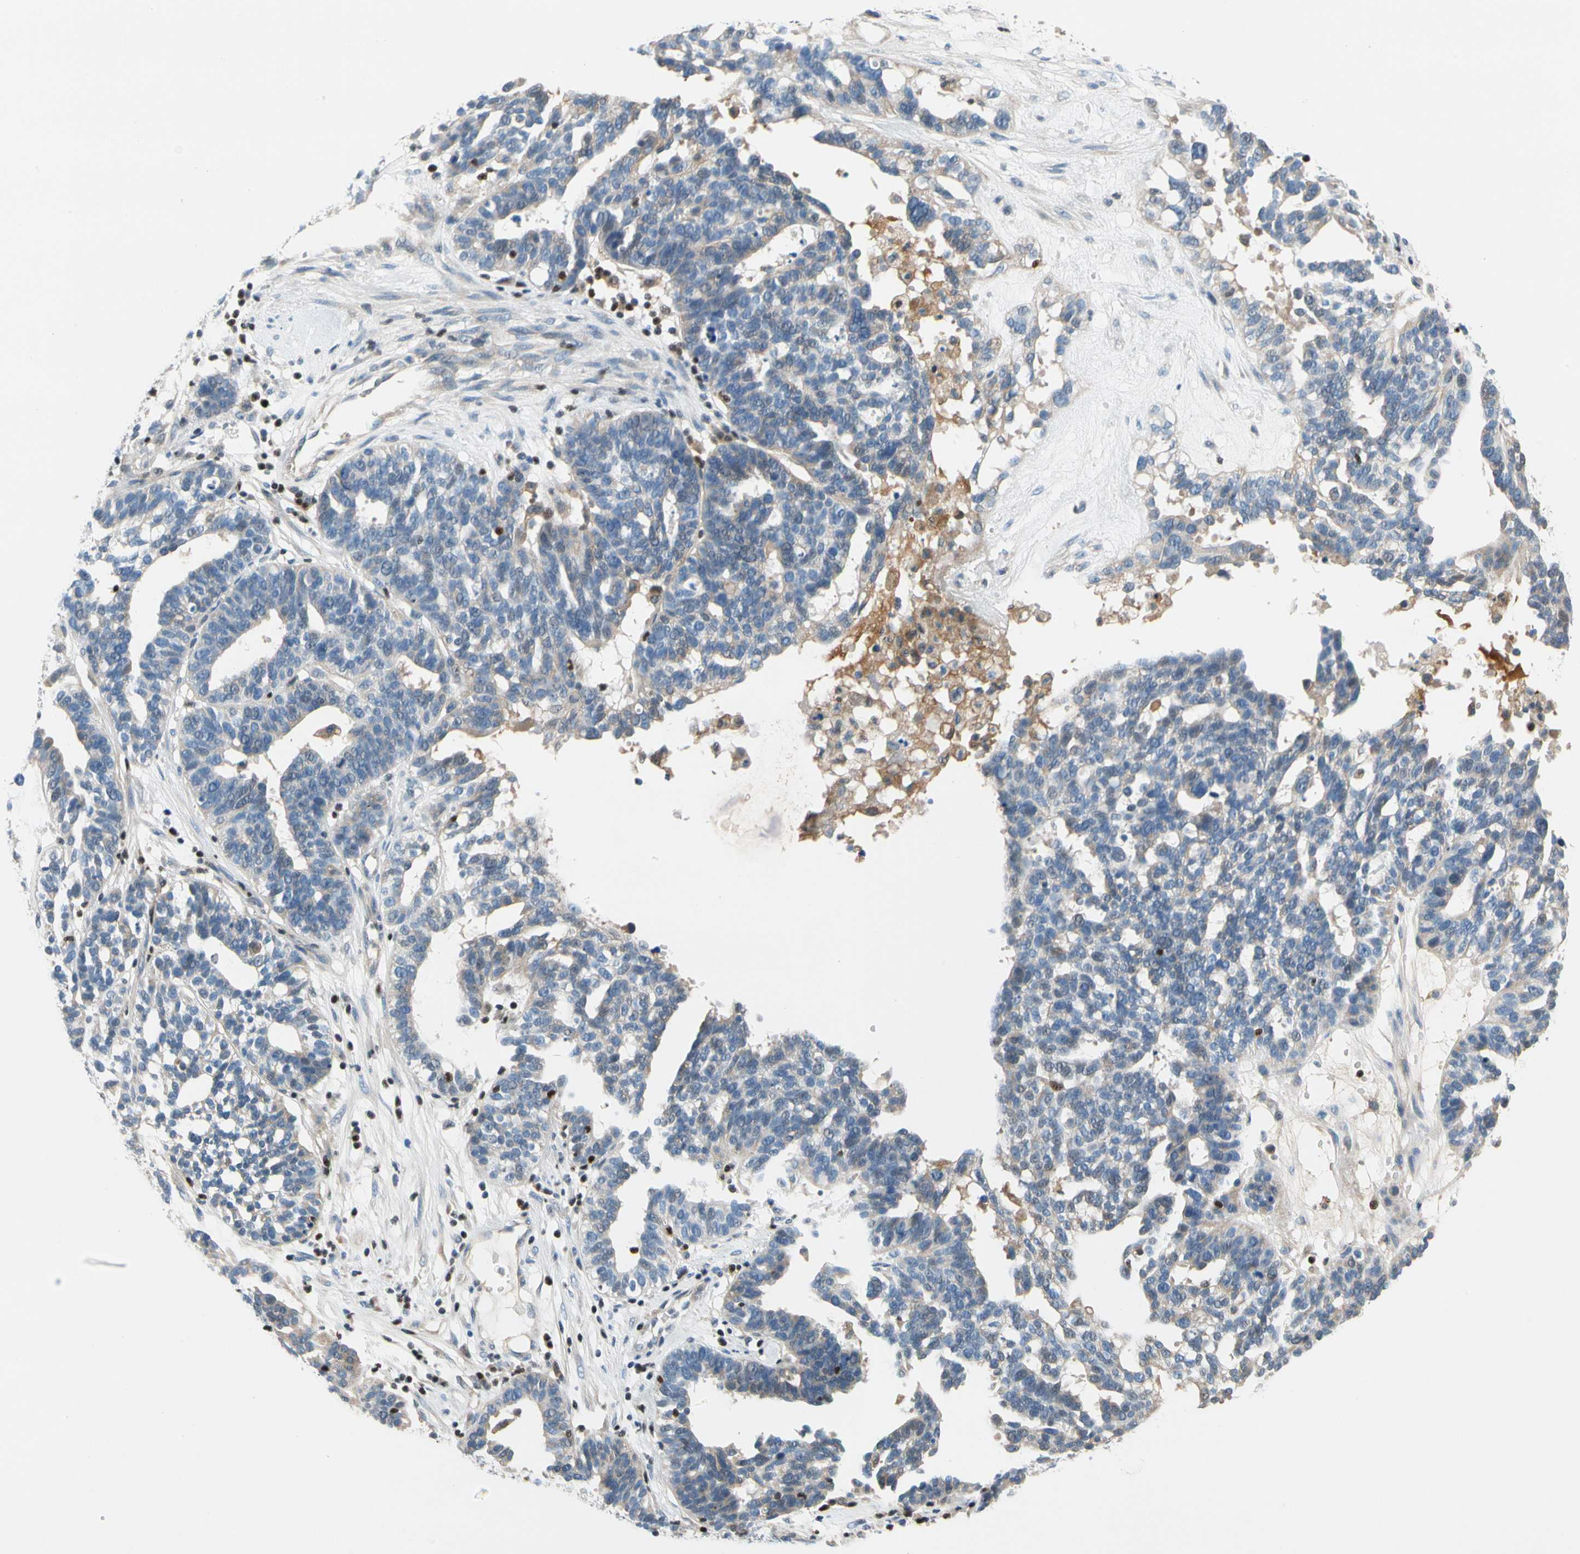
{"staining": {"intensity": "weak", "quantity": "<25%", "location": "cytoplasmic/membranous"}, "tissue": "ovarian cancer", "cell_type": "Tumor cells", "image_type": "cancer", "snomed": [{"axis": "morphology", "description": "Cystadenocarcinoma, serous, NOS"}, {"axis": "topography", "description": "Ovary"}], "caption": "This is a histopathology image of immunohistochemistry staining of ovarian cancer (serous cystadenocarcinoma), which shows no expression in tumor cells.", "gene": "SP140", "patient": {"sex": "female", "age": 59}}